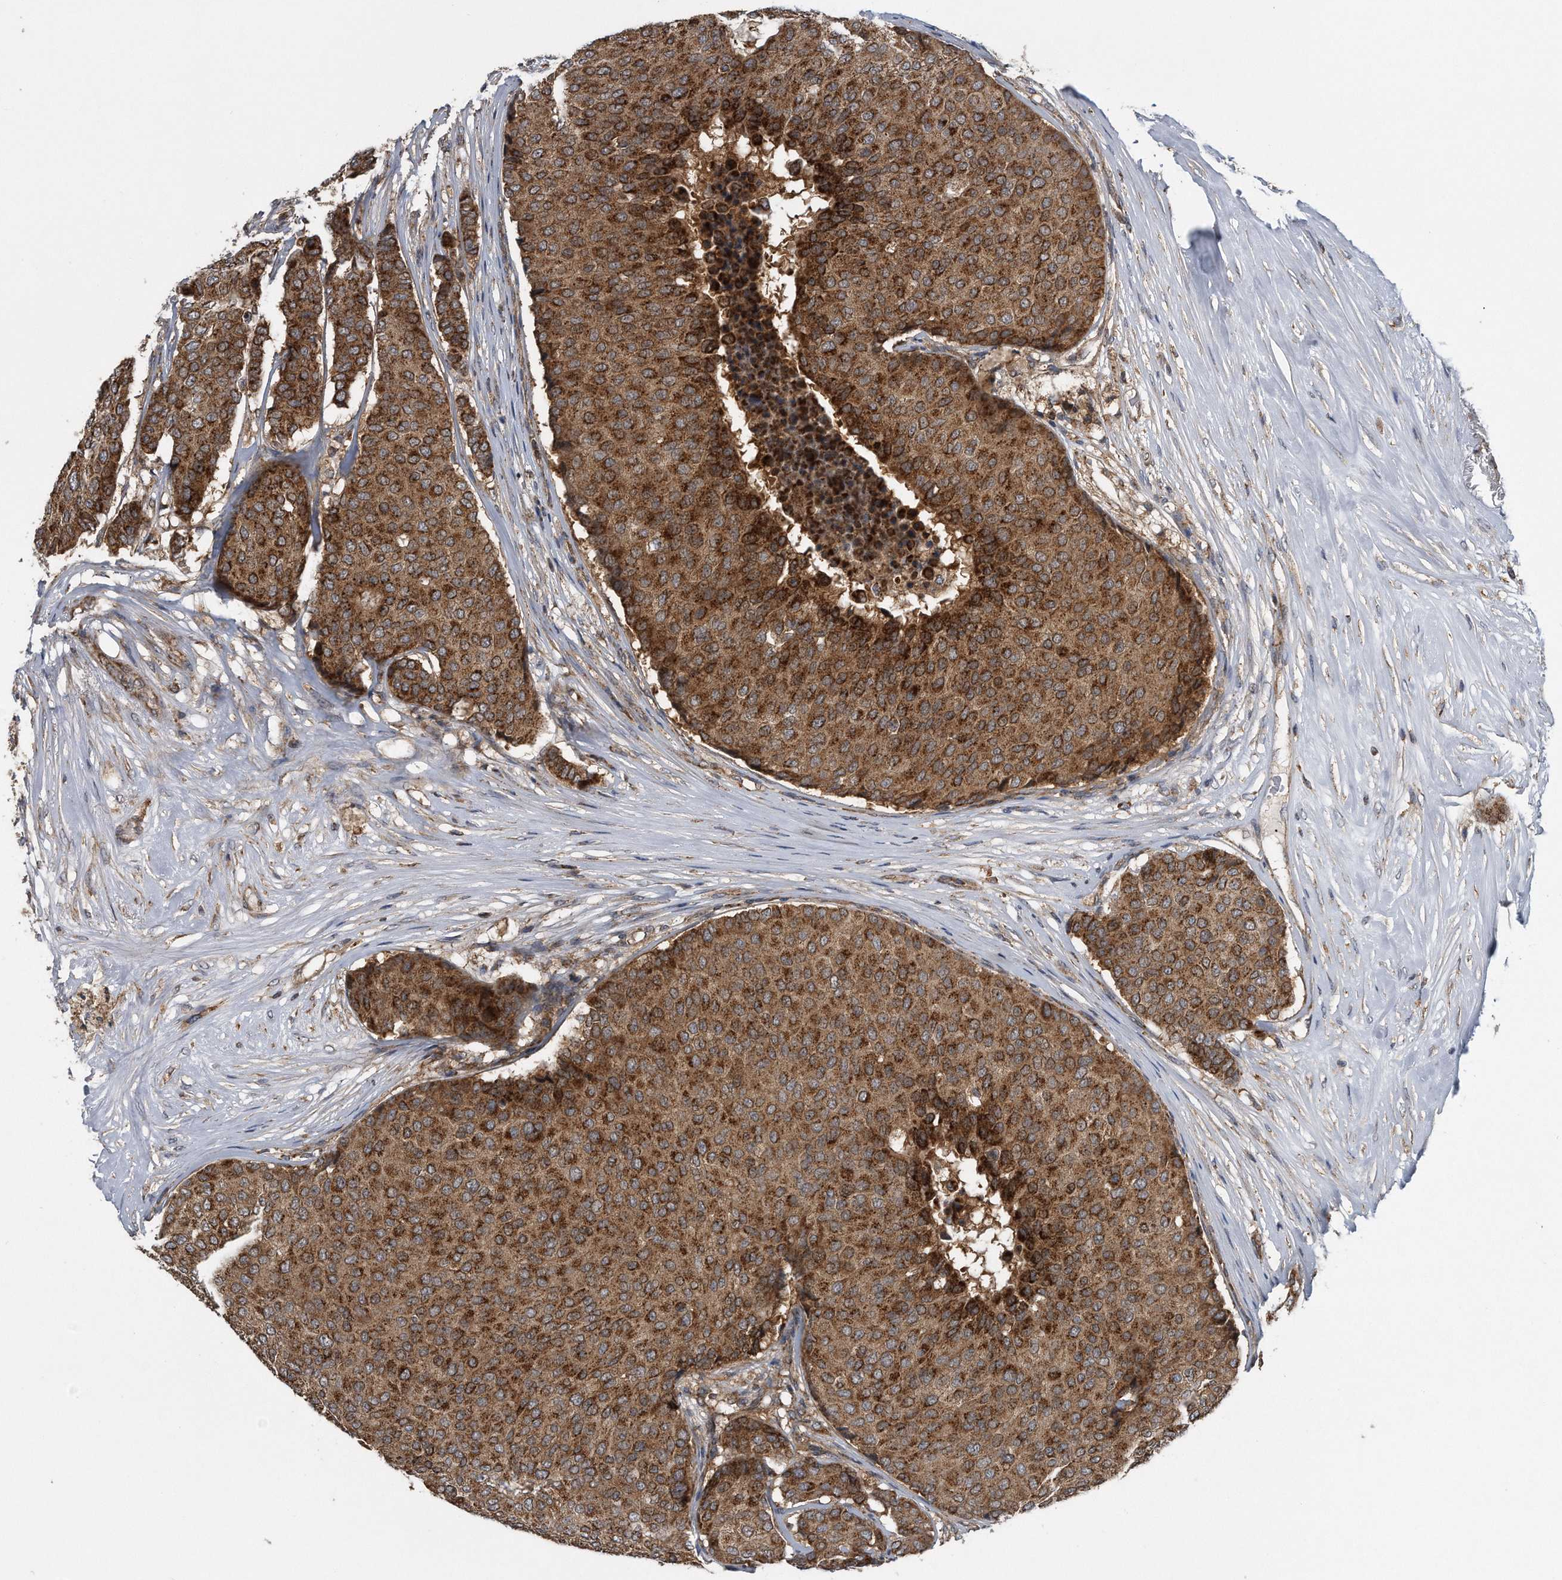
{"staining": {"intensity": "strong", "quantity": ">75%", "location": "cytoplasmic/membranous"}, "tissue": "breast cancer", "cell_type": "Tumor cells", "image_type": "cancer", "snomed": [{"axis": "morphology", "description": "Duct carcinoma"}, {"axis": "topography", "description": "Breast"}], "caption": "Immunohistochemistry histopathology image of breast intraductal carcinoma stained for a protein (brown), which shows high levels of strong cytoplasmic/membranous positivity in approximately >75% of tumor cells.", "gene": "ALPK2", "patient": {"sex": "female", "age": 75}}